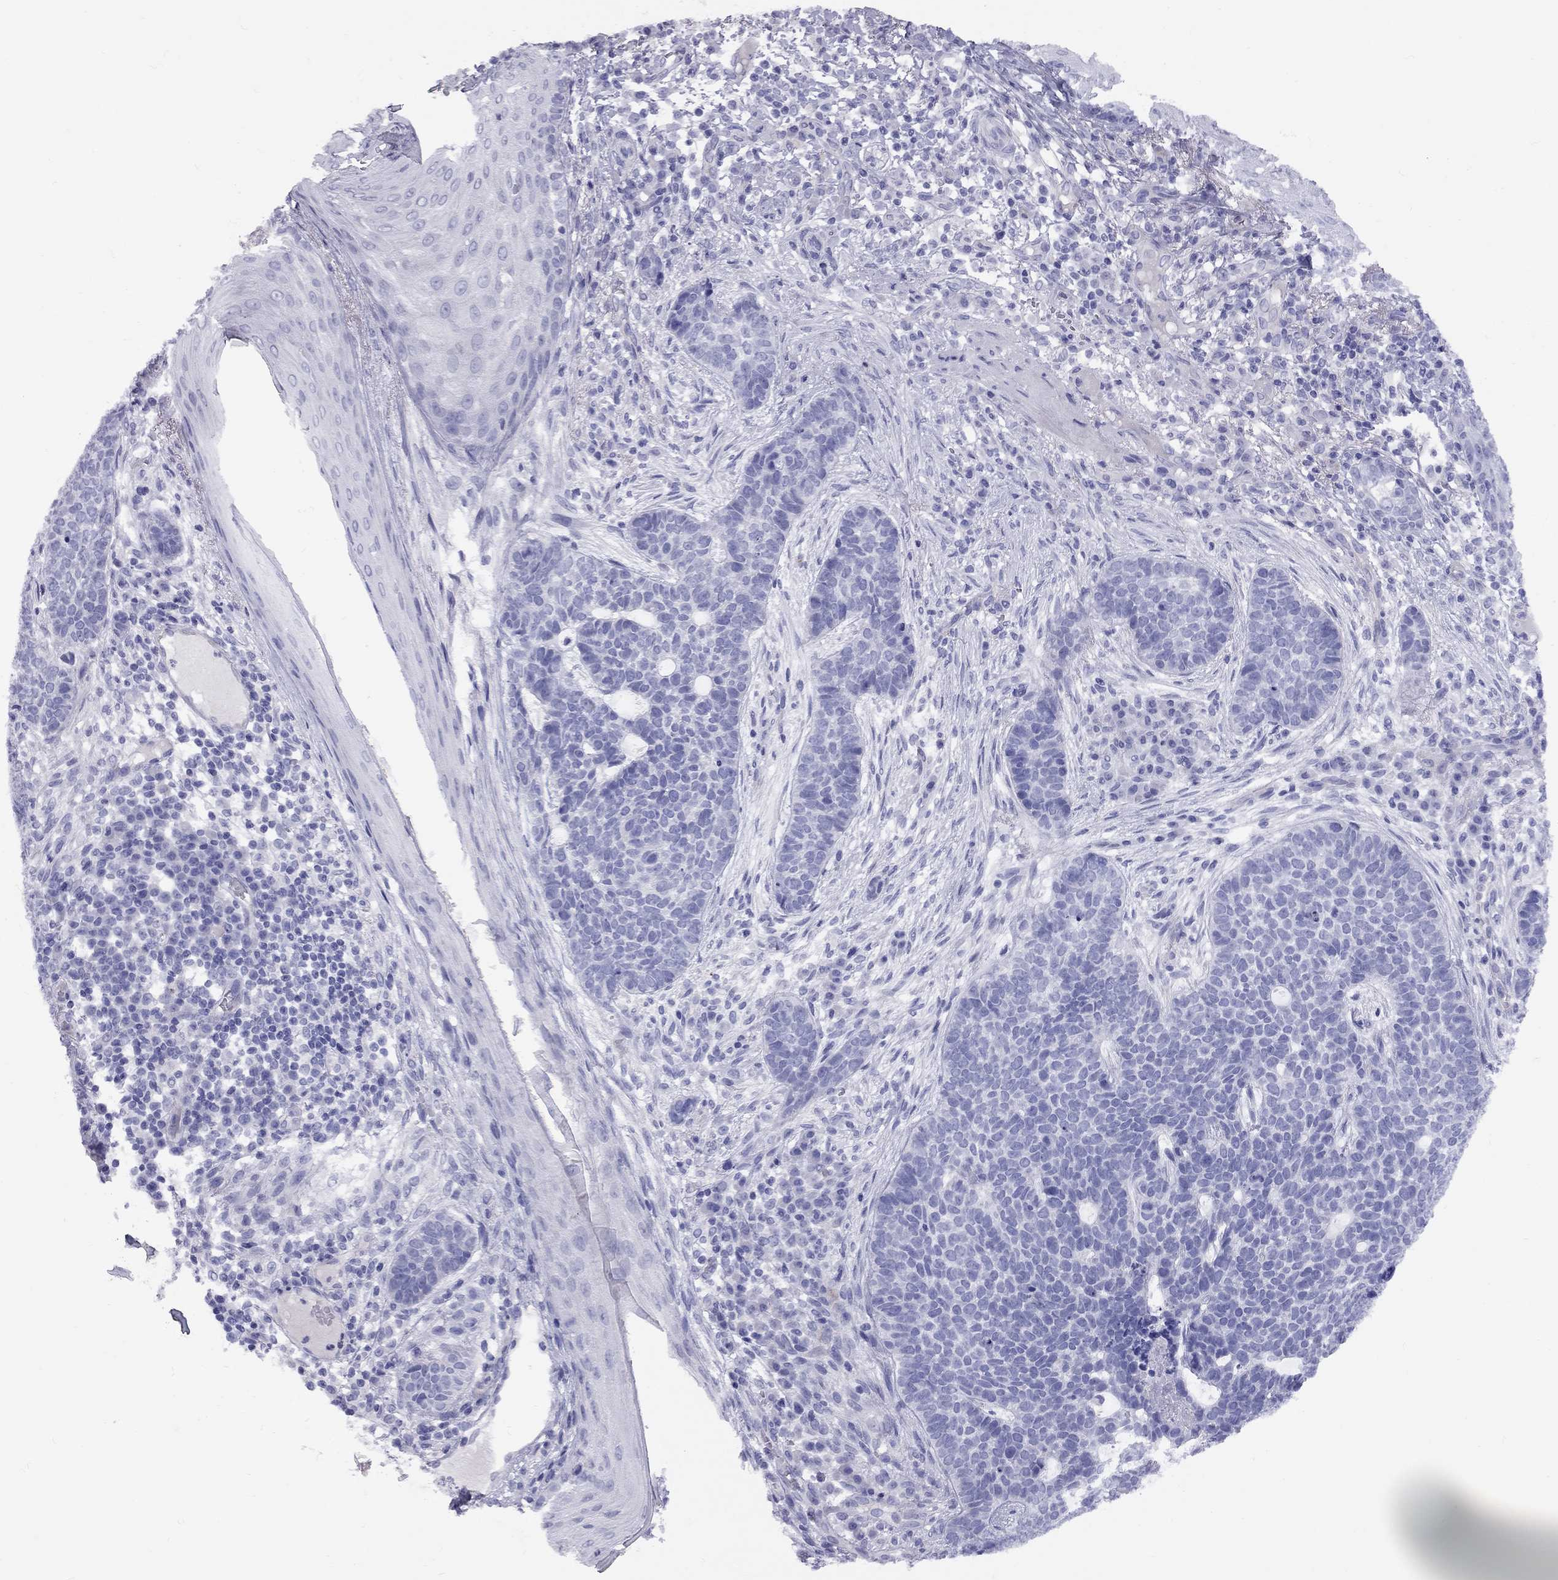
{"staining": {"intensity": "negative", "quantity": "none", "location": "none"}, "tissue": "skin cancer", "cell_type": "Tumor cells", "image_type": "cancer", "snomed": [{"axis": "morphology", "description": "Basal cell carcinoma"}, {"axis": "topography", "description": "Skin"}], "caption": "High magnification brightfield microscopy of skin basal cell carcinoma stained with DAB (brown) and counterstained with hematoxylin (blue): tumor cells show no significant staining. (Brightfield microscopy of DAB IHC at high magnification).", "gene": "FSCN3", "patient": {"sex": "female", "age": 69}}